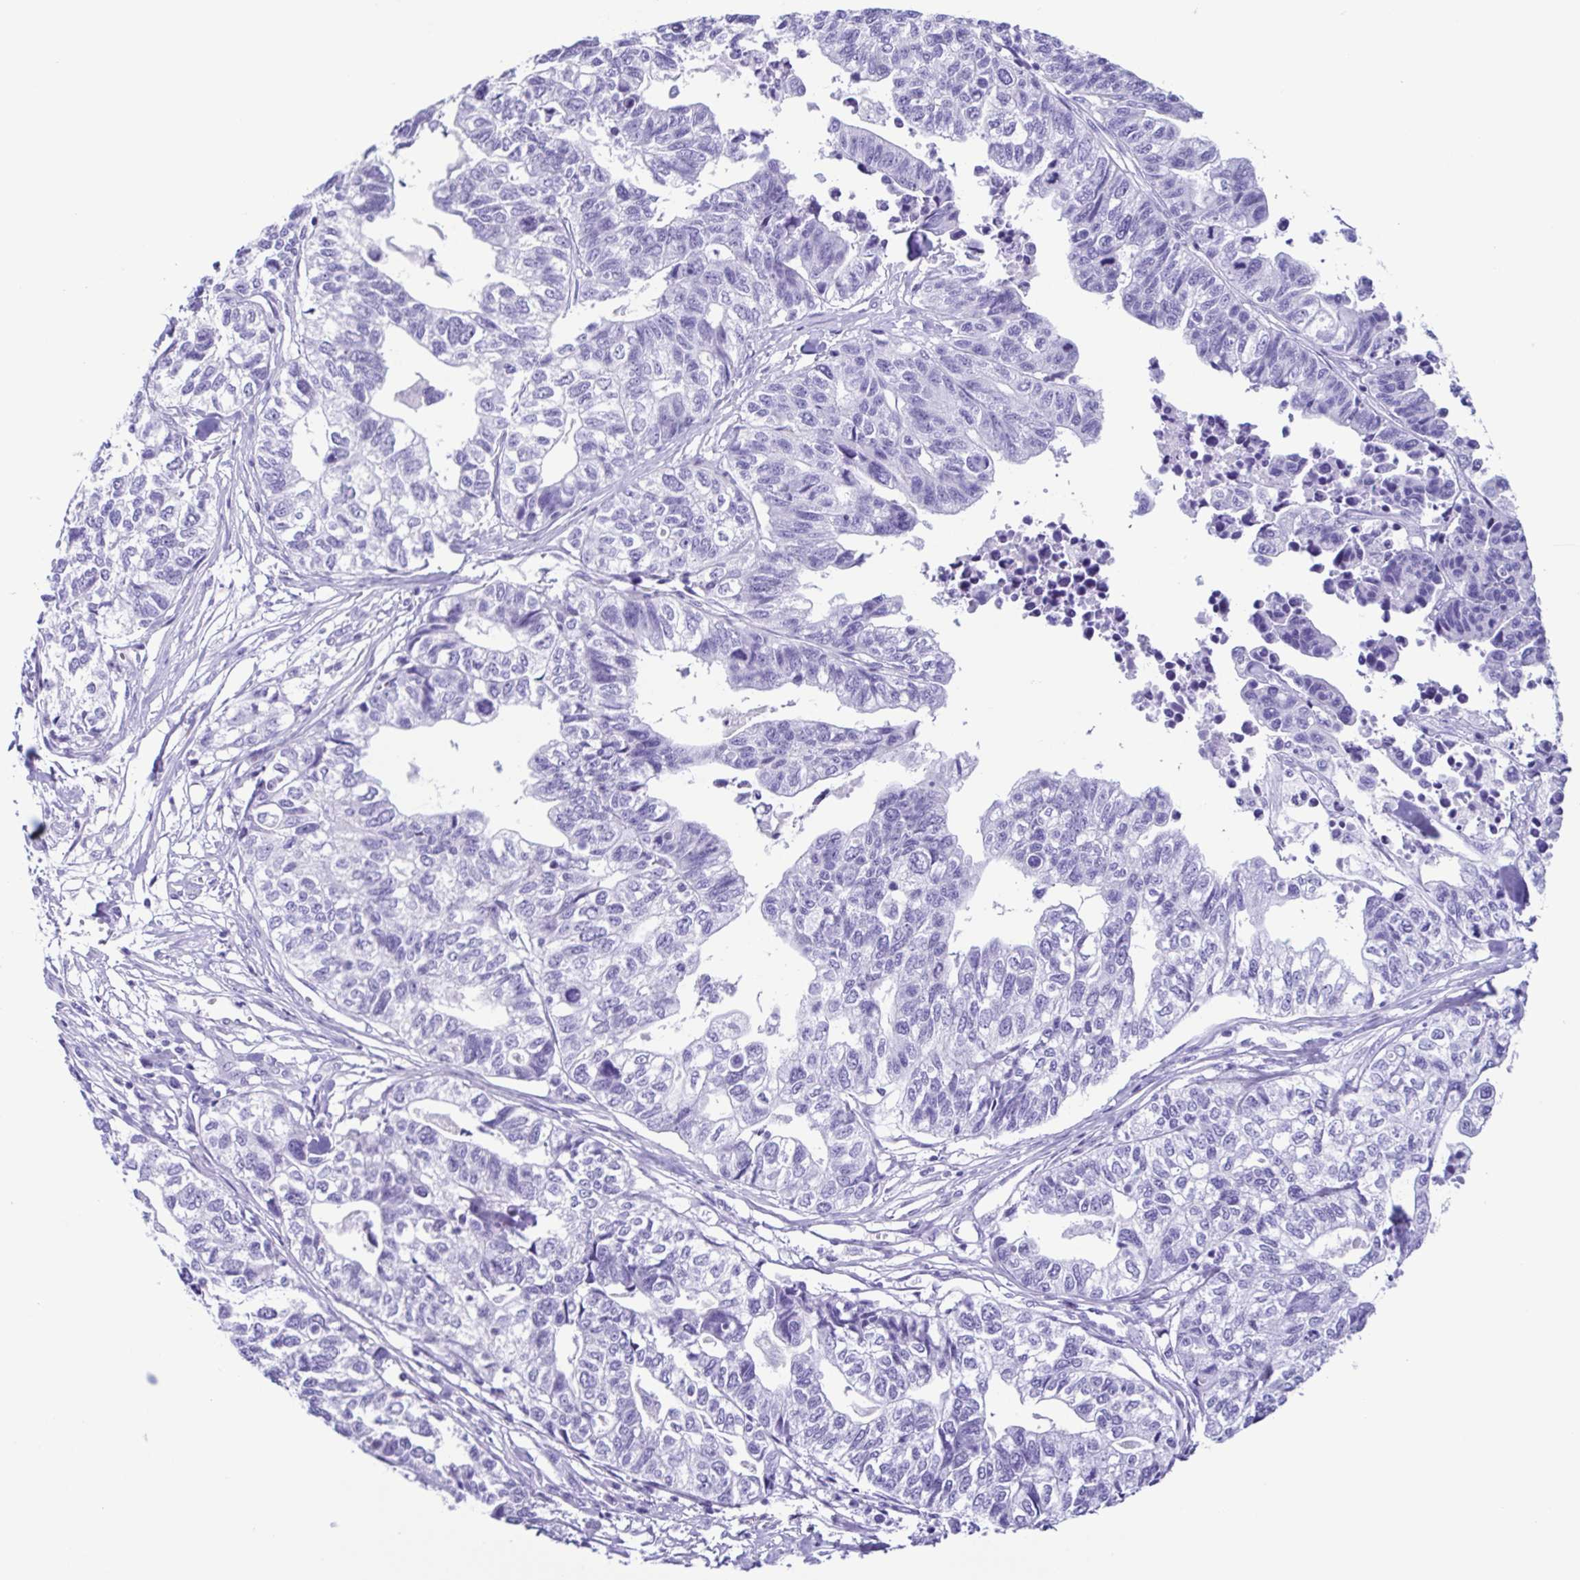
{"staining": {"intensity": "negative", "quantity": "none", "location": "none"}, "tissue": "stomach cancer", "cell_type": "Tumor cells", "image_type": "cancer", "snomed": [{"axis": "morphology", "description": "Adenocarcinoma, NOS"}, {"axis": "topography", "description": "Stomach, upper"}], "caption": "Human stomach cancer (adenocarcinoma) stained for a protein using immunohistochemistry (IHC) shows no expression in tumor cells.", "gene": "ACTRT3", "patient": {"sex": "female", "age": 67}}